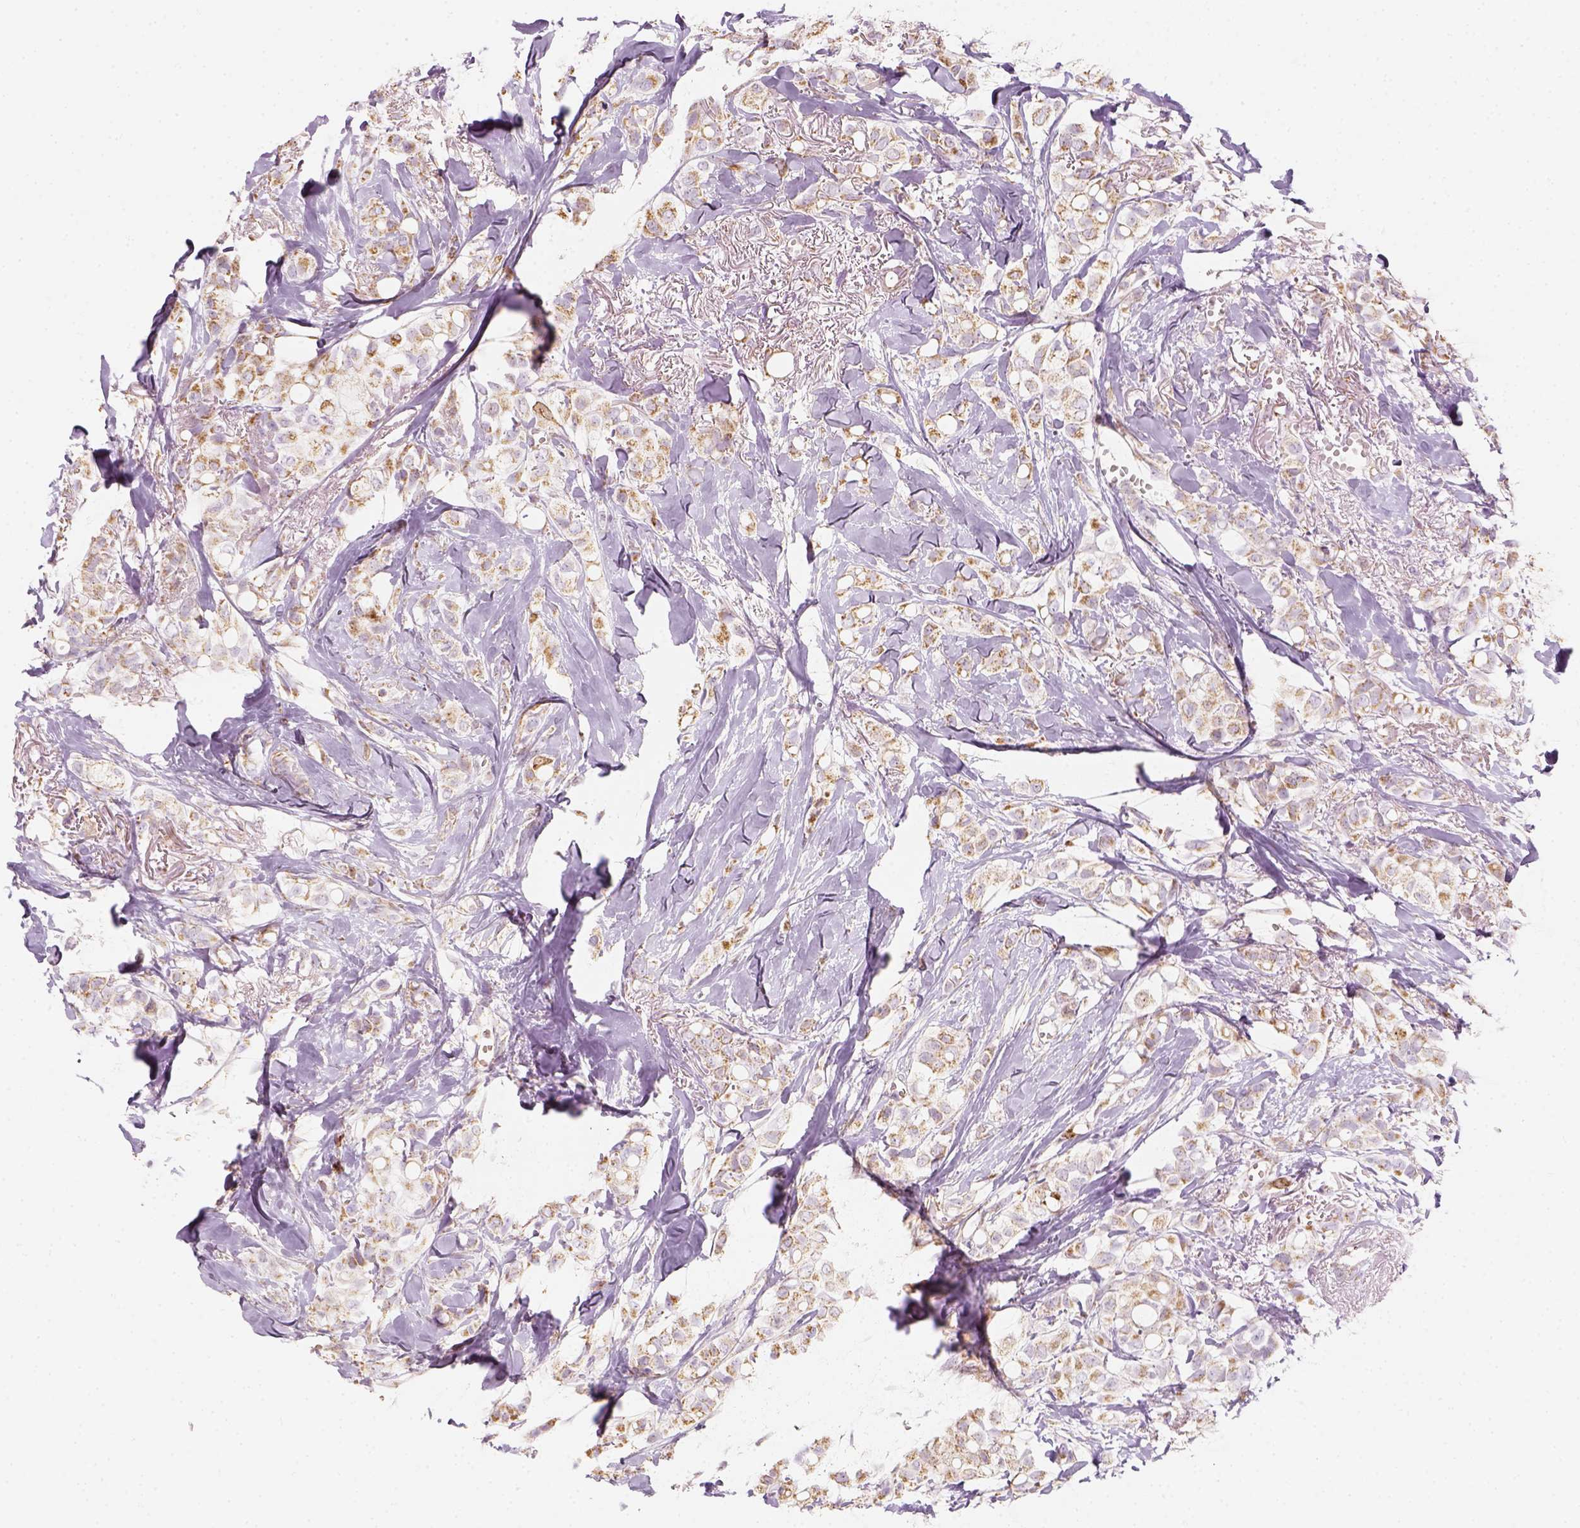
{"staining": {"intensity": "moderate", "quantity": ">75%", "location": "cytoplasmic/membranous"}, "tissue": "breast cancer", "cell_type": "Tumor cells", "image_type": "cancer", "snomed": [{"axis": "morphology", "description": "Duct carcinoma"}, {"axis": "topography", "description": "Breast"}], "caption": "Invasive ductal carcinoma (breast) stained with DAB (3,3'-diaminobenzidine) immunohistochemistry displays medium levels of moderate cytoplasmic/membranous staining in about >75% of tumor cells.", "gene": "LCA5", "patient": {"sex": "female", "age": 85}}